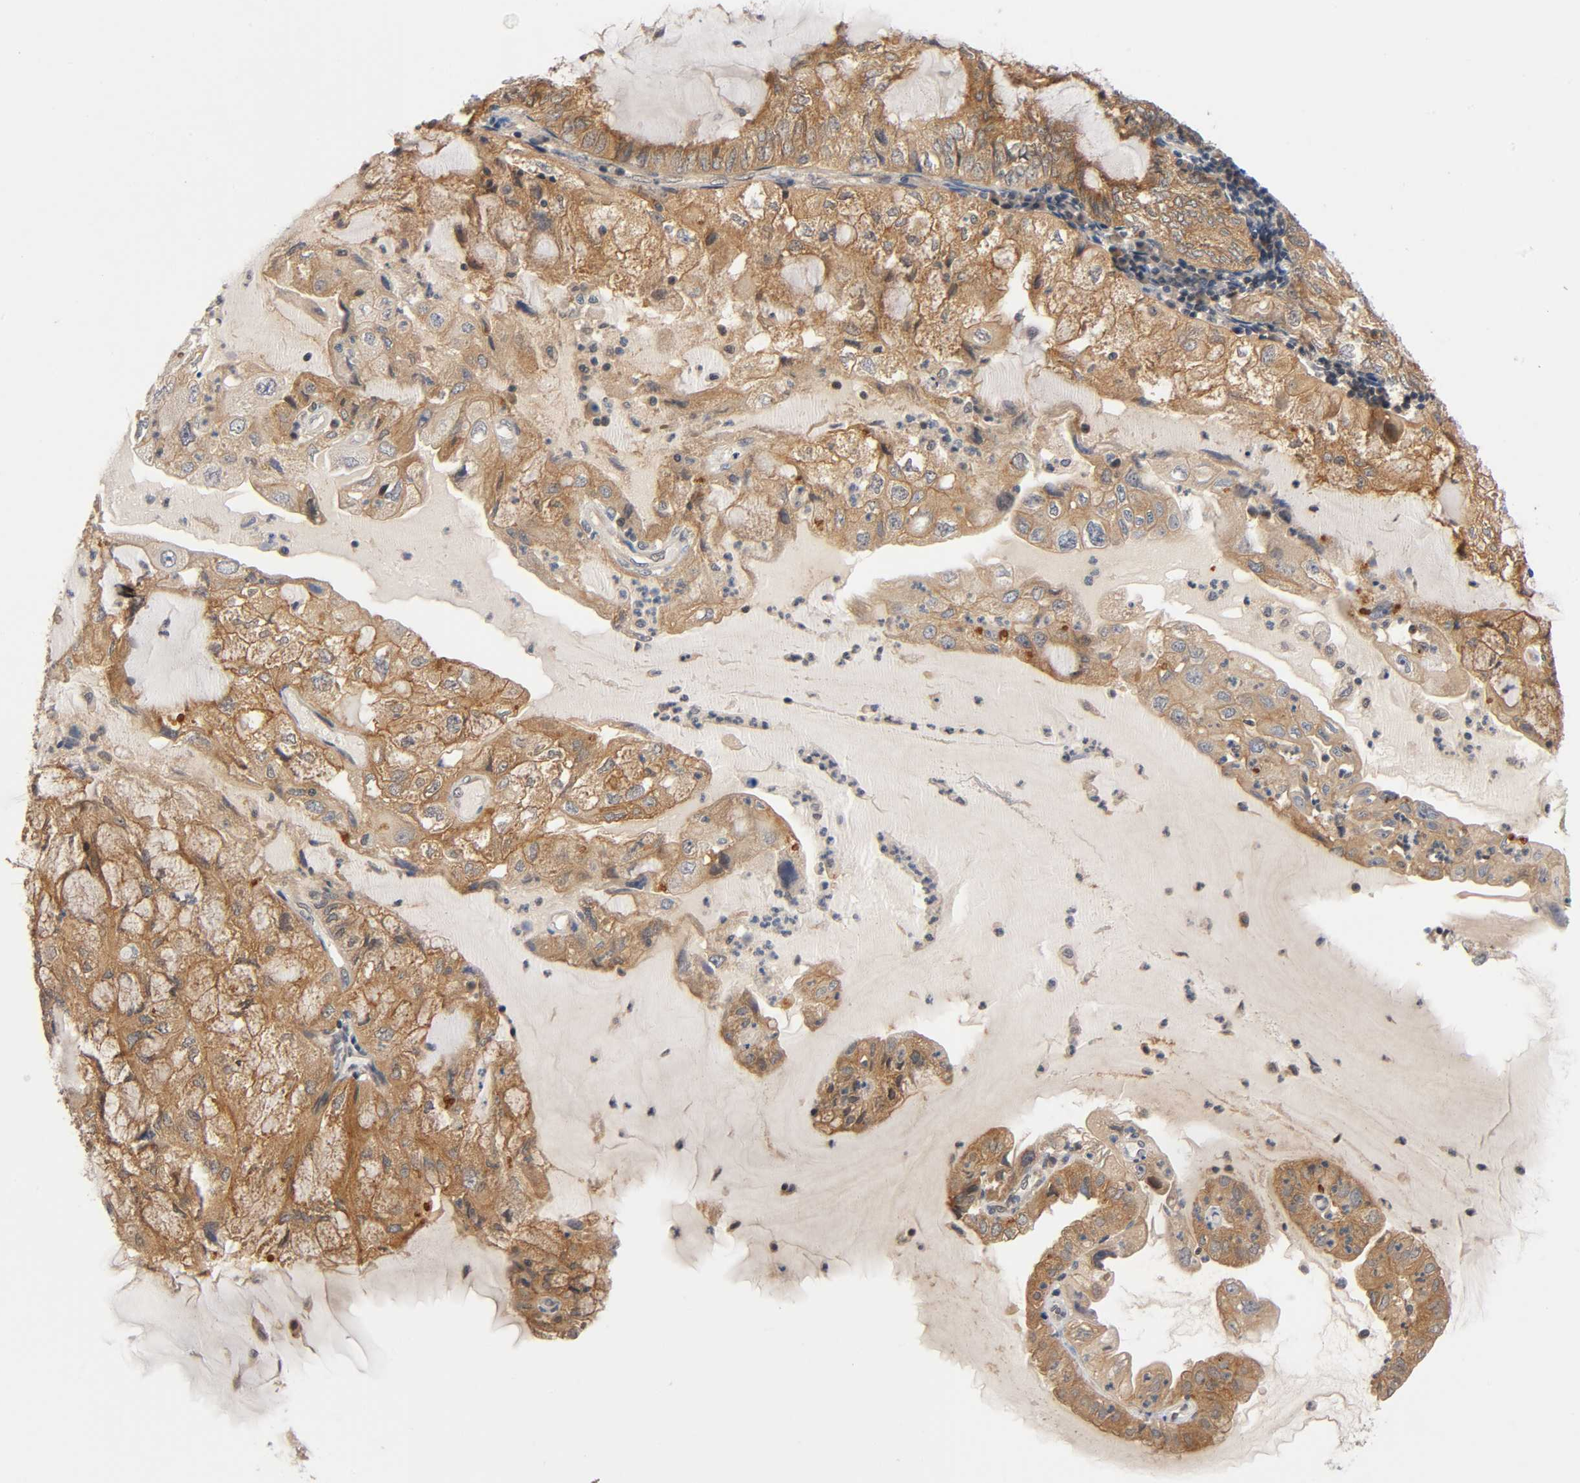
{"staining": {"intensity": "moderate", "quantity": ">75%", "location": "cytoplasmic/membranous"}, "tissue": "endometrial cancer", "cell_type": "Tumor cells", "image_type": "cancer", "snomed": [{"axis": "morphology", "description": "Adenocarcinoma, NOS"}, {"axis": "topography", "description": "Endometrium"}], "caption": "Tumor cells display medium levels of moderate cytoplasmic/membranous staining in approximately >75% of cells in endometrial cancer.", "gene": "PRKAB1", "patient": {"sex": "female", "age": 81}}